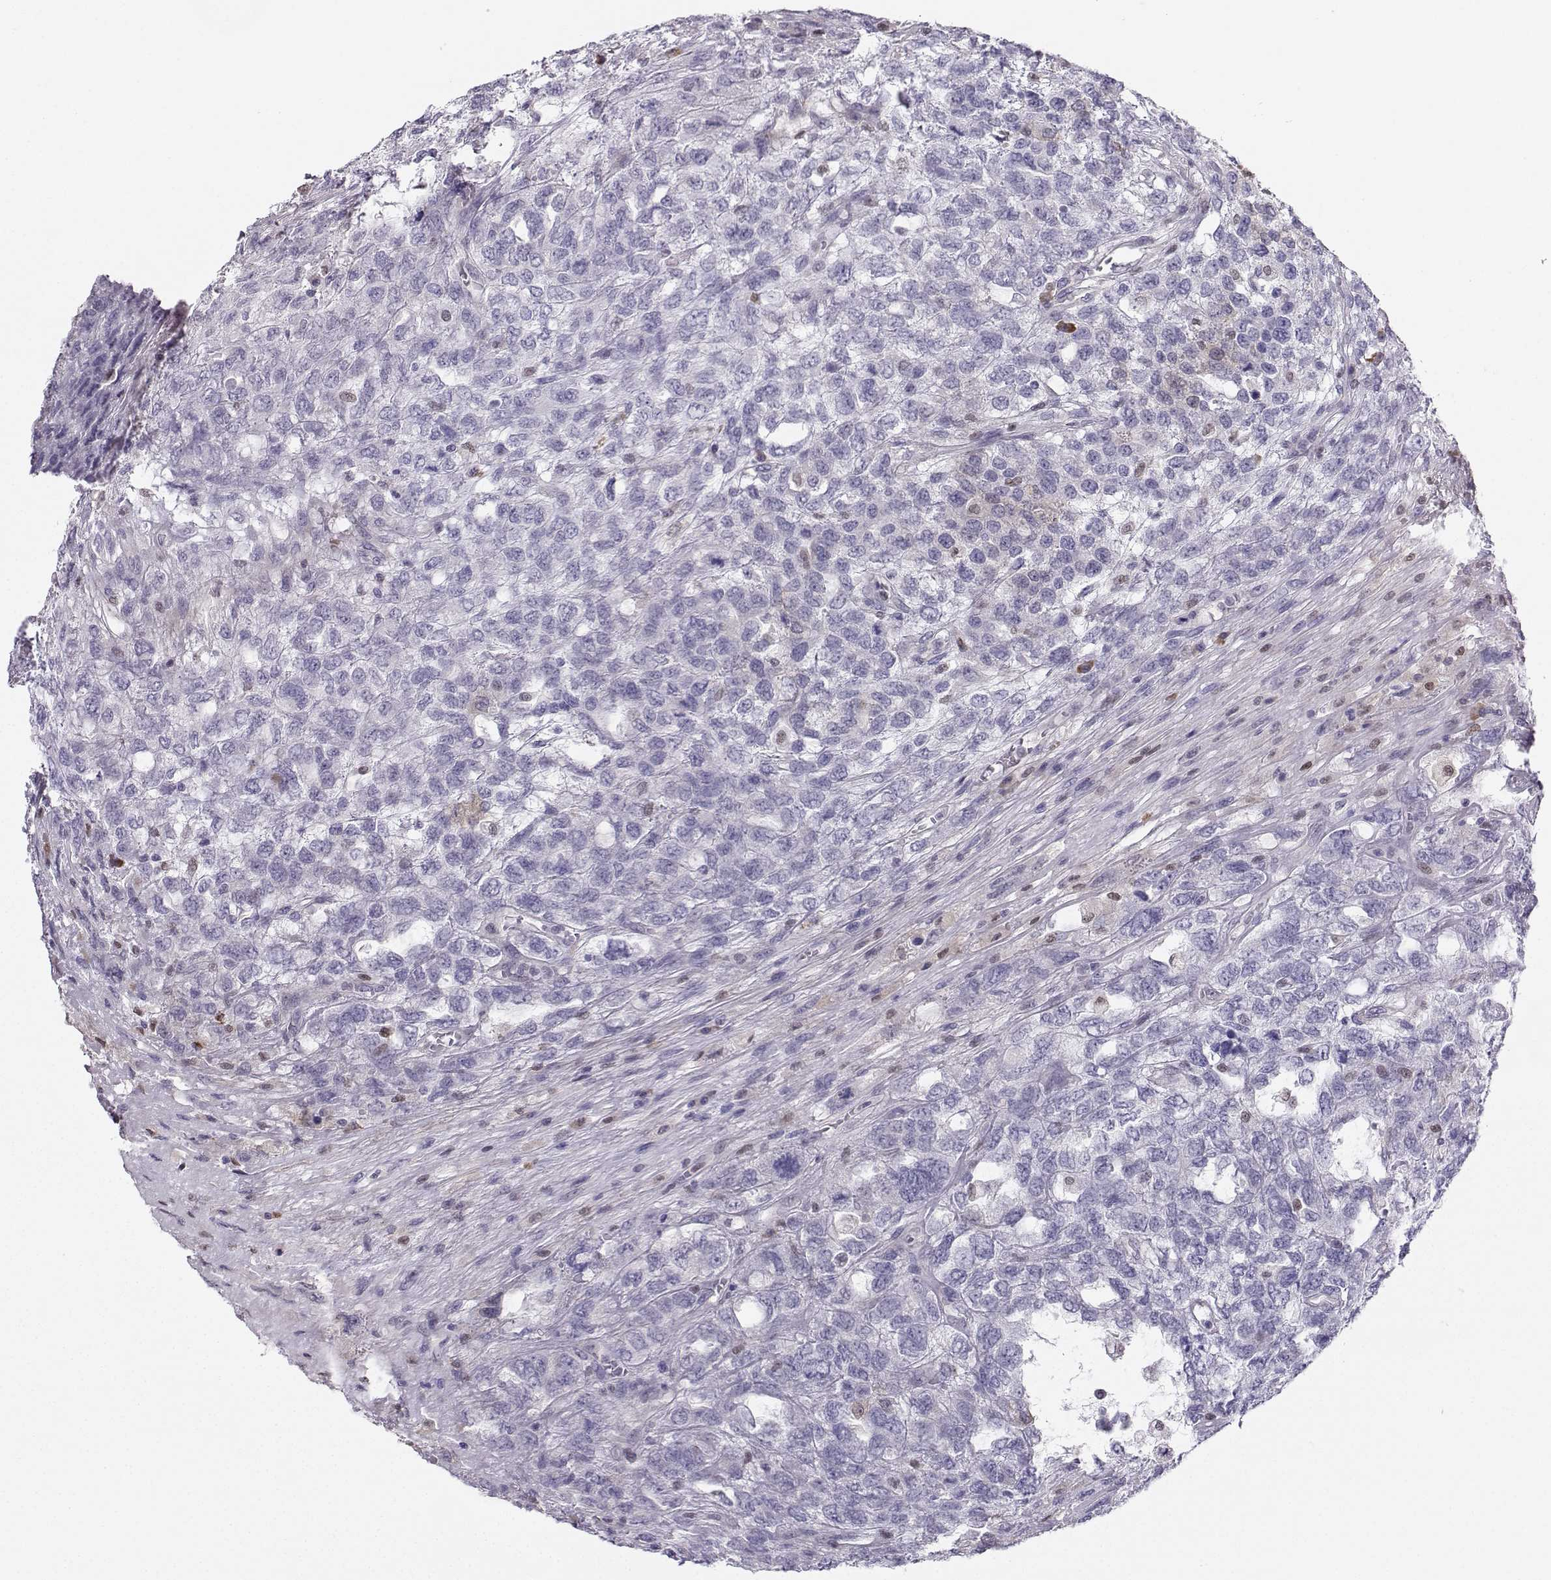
{"staining": {"intensity": "negative", "quantity": "none", "location": "none"}, "tissue": "testis cancer", "cell_type": "Tumor cells", "image_type": "cancer", "snomed": [{"axis": "morphology", "description": "Seminoma, NOS"}, {"axis": "topography", "description": "Testis"}], "caption": "Protein analysis of testis seminoma exhibits no significant expression in tumor cells. The staining was performed using DAB (3,3'-diaminobenzidine) to visualize the protein expression in brown, while the nuclei were stained in blue with hematoxylin (Magnification: 20x).", "gene": "DCLK3", "patient": {"sex": "male", "age": 52}}